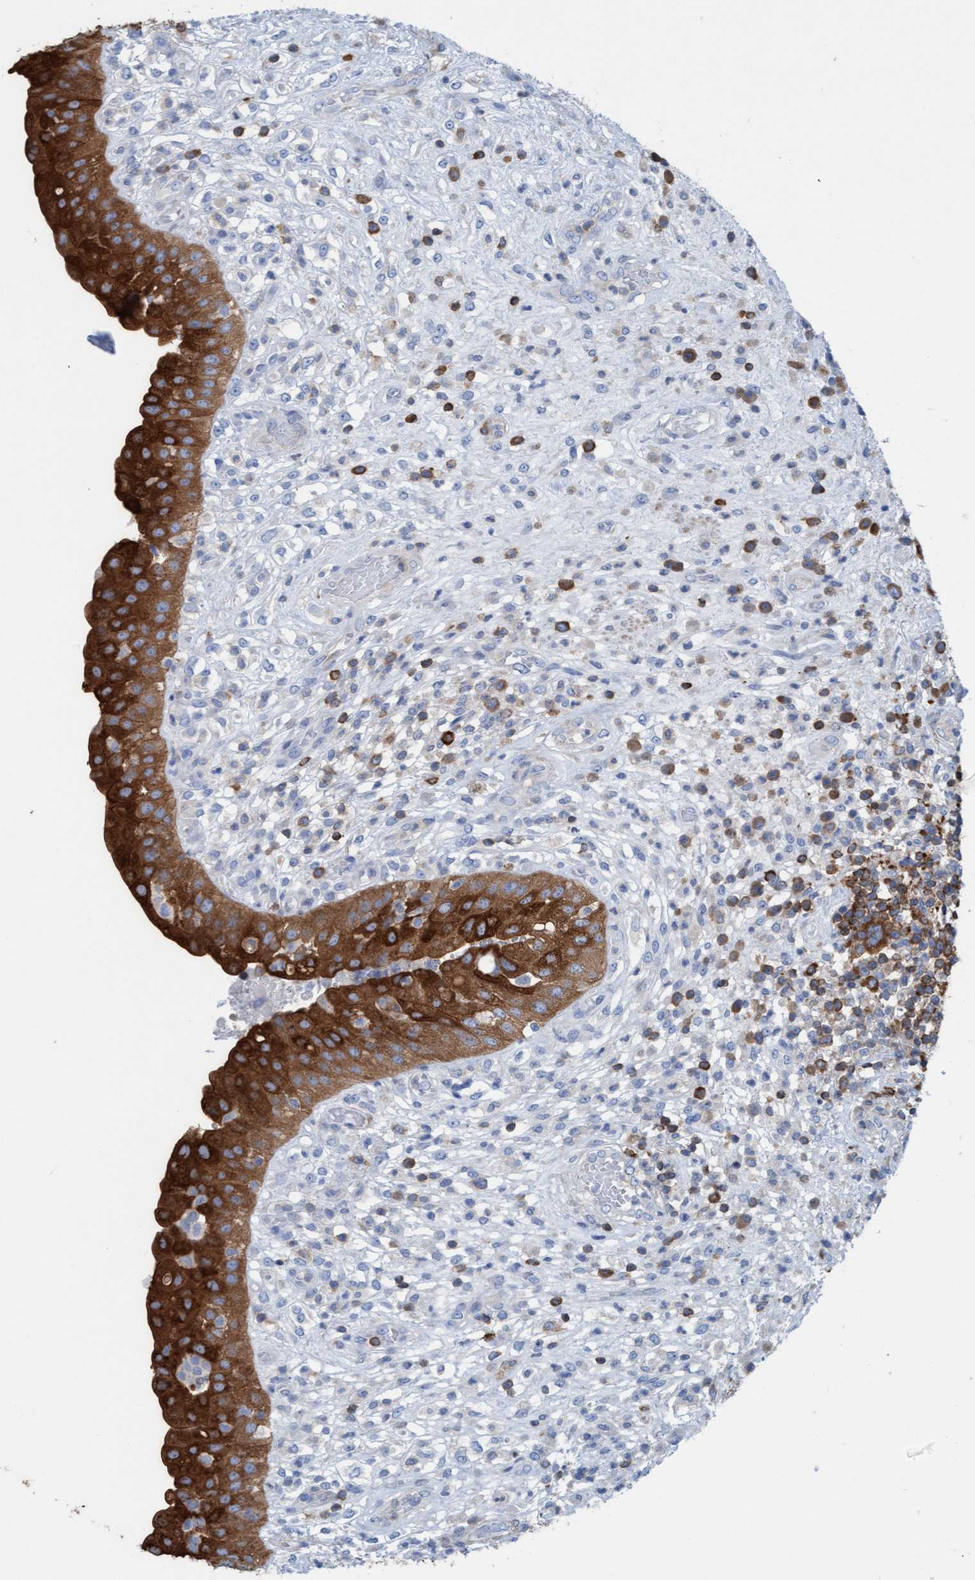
{"staining": {"intensity": "strong", "quantity": ">75%", "location": "cytoplasmic/membranous"}, "tissue": "urinary bladder", "cell_type": "Urothelial cells", "image_type": "normal", "snomed": [{"axis": "morphology", "description": "Normal tissue, NOS"}, {"axis": "topography", "description": "Urinary bladder"}], "caption": "The photomicrograph displays immunohistochemical staining of unremarkable urinary bladder. There is strong cytoplasmic/membranous staining is seen in approximately >75% of urothelial cells.", "gene": "EZR", "patient": {"sex": "female", "age": 62}}